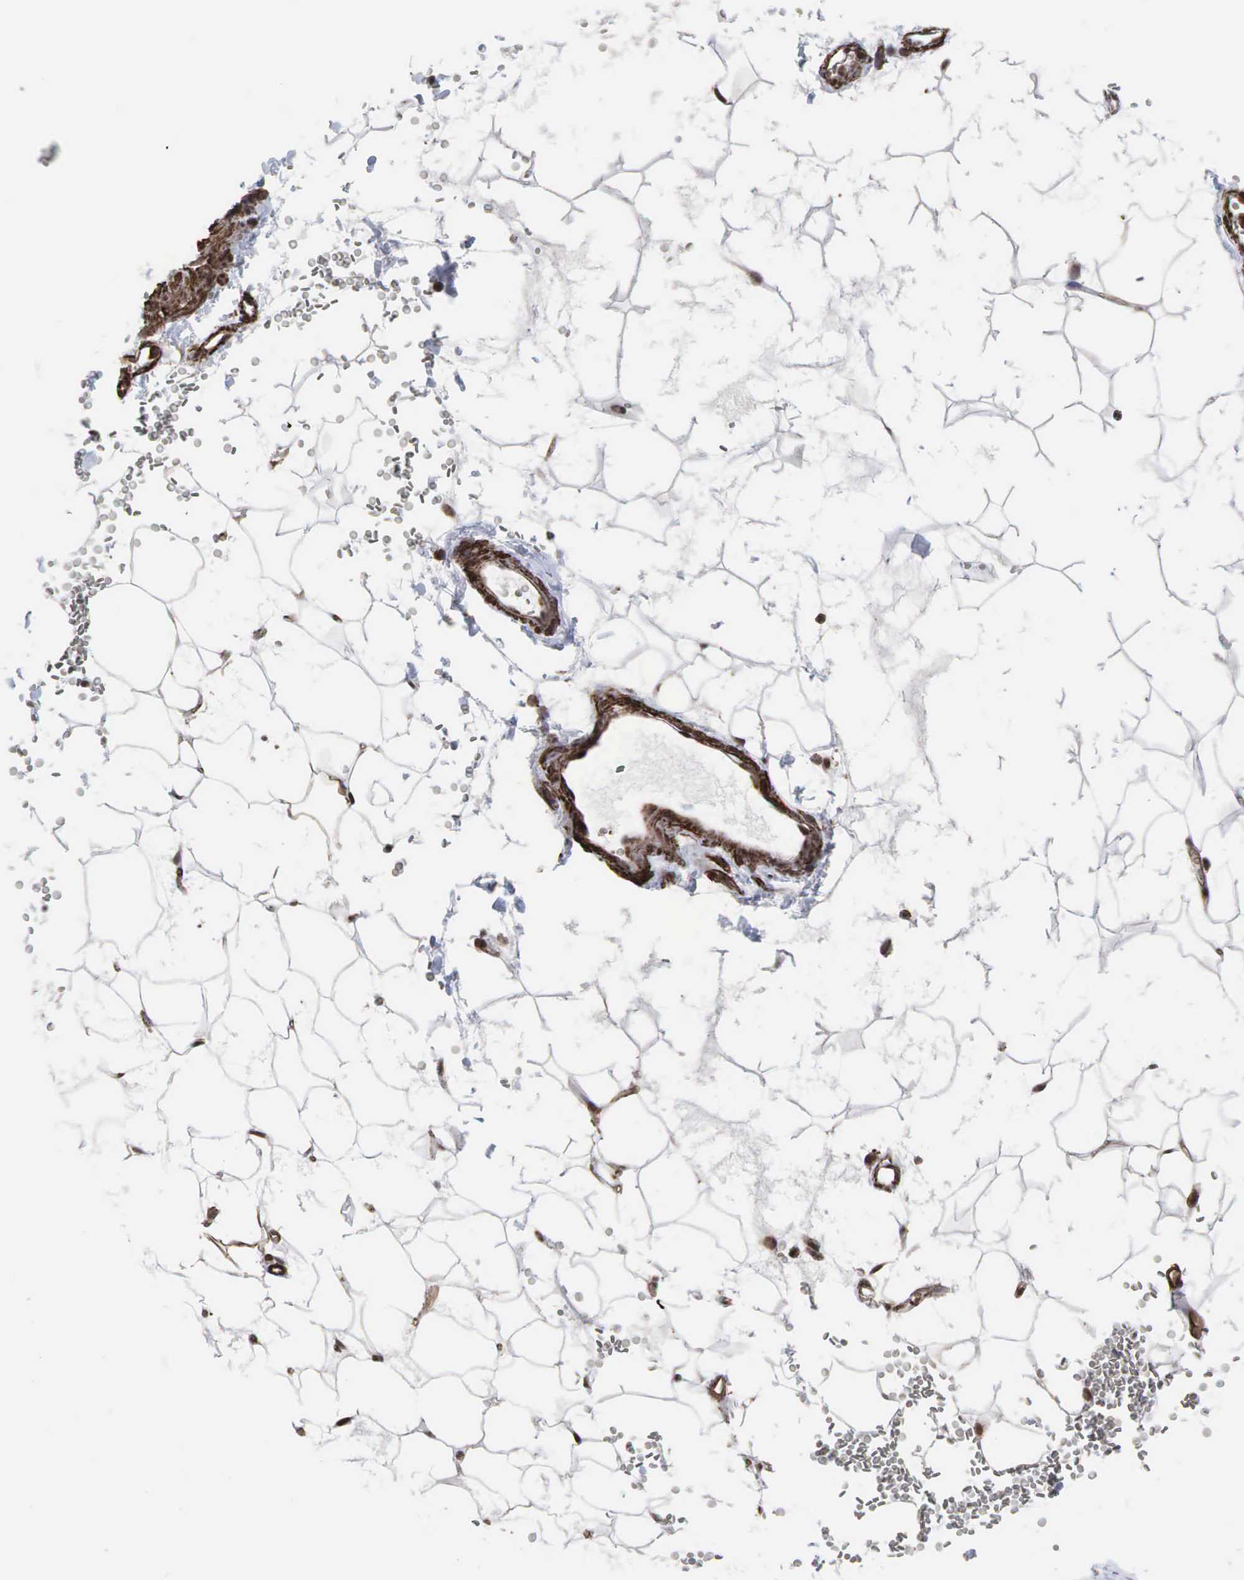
{"staining": {"intensity": "moderate", "quantity": ">75%", "location": "nuclear"}, "tissue": "adipose tissue", "cell_type": "Adipocytes", "image_type": "normal", "snomed": [{"axis": "morphology", "description": "Normal tissue, NOS"}, {"axis": "morphology", "description": "Inflammation, NOS"}, {"axis": "topography", "description": "Lymph node"}, {"axis": "topography", "description": "Peripheral nerve tissue"}], "caption": "Adipose tissue stained with immunohistochemistry (IHC) exhibits moderate nuclear staining in about >75% of adipocytes.", "gene": "GPRASP1", "patient": {"sex": "male", "age": 52}}